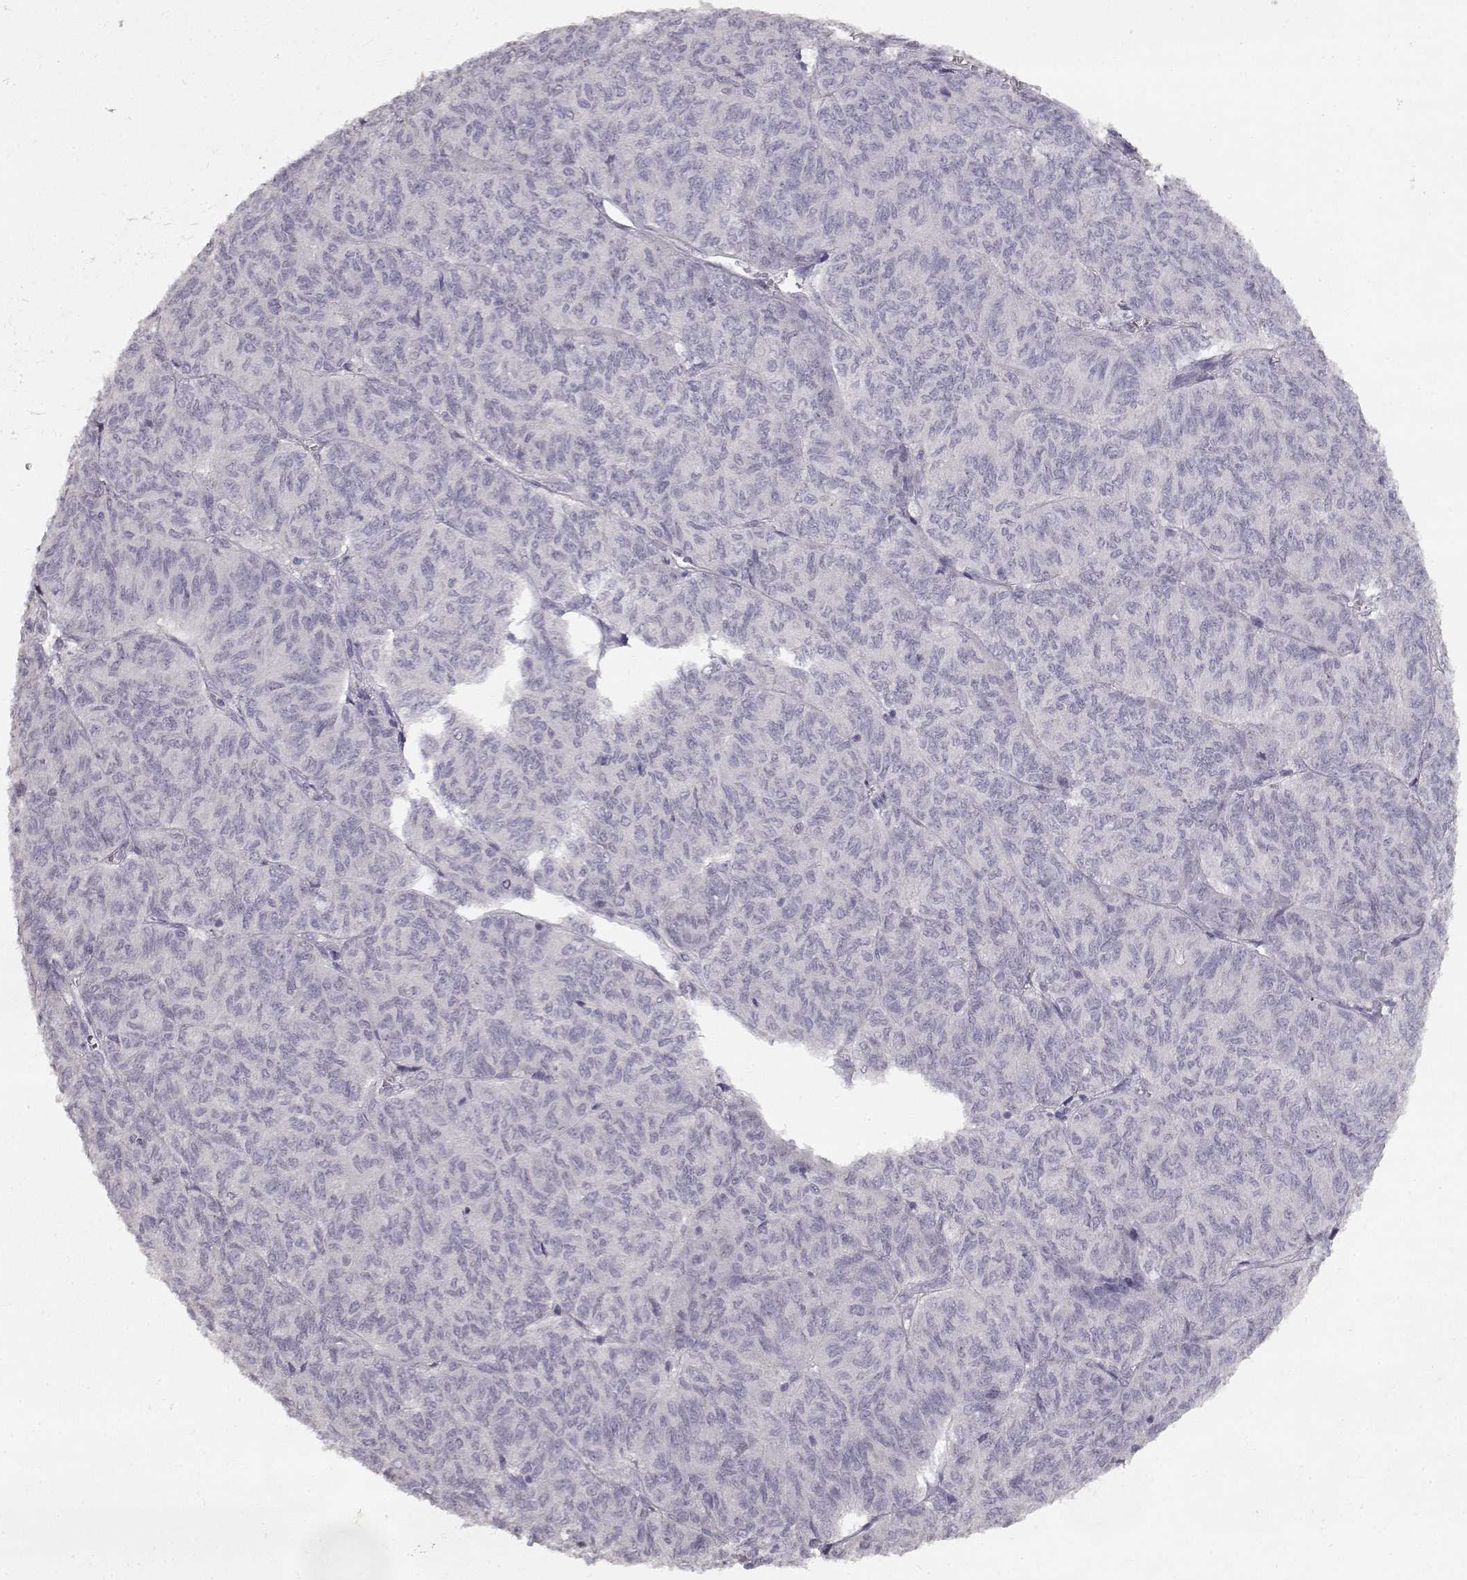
{"staining": {"intensity": "negative", "quantity": "none", "location": "none"}, "tissue": "ovarian cancer", "cell_type": "Tumor cells", "image_type": "cancer", "snomed": [{"axis": "morphology", "description": "Carcinoma, endometroid"}, {"axis": "topography", "description": "Ovary"}], "caption": "Immunohistochemistry micrograph of human ovarian cancer stained for a protein (brown), which displays no staining in tumor cells. (DAB immunohistochemistry with hematoxylin counter stain).", "gene": "TPH2", "patient": {"sex": "female", "age": 80}}